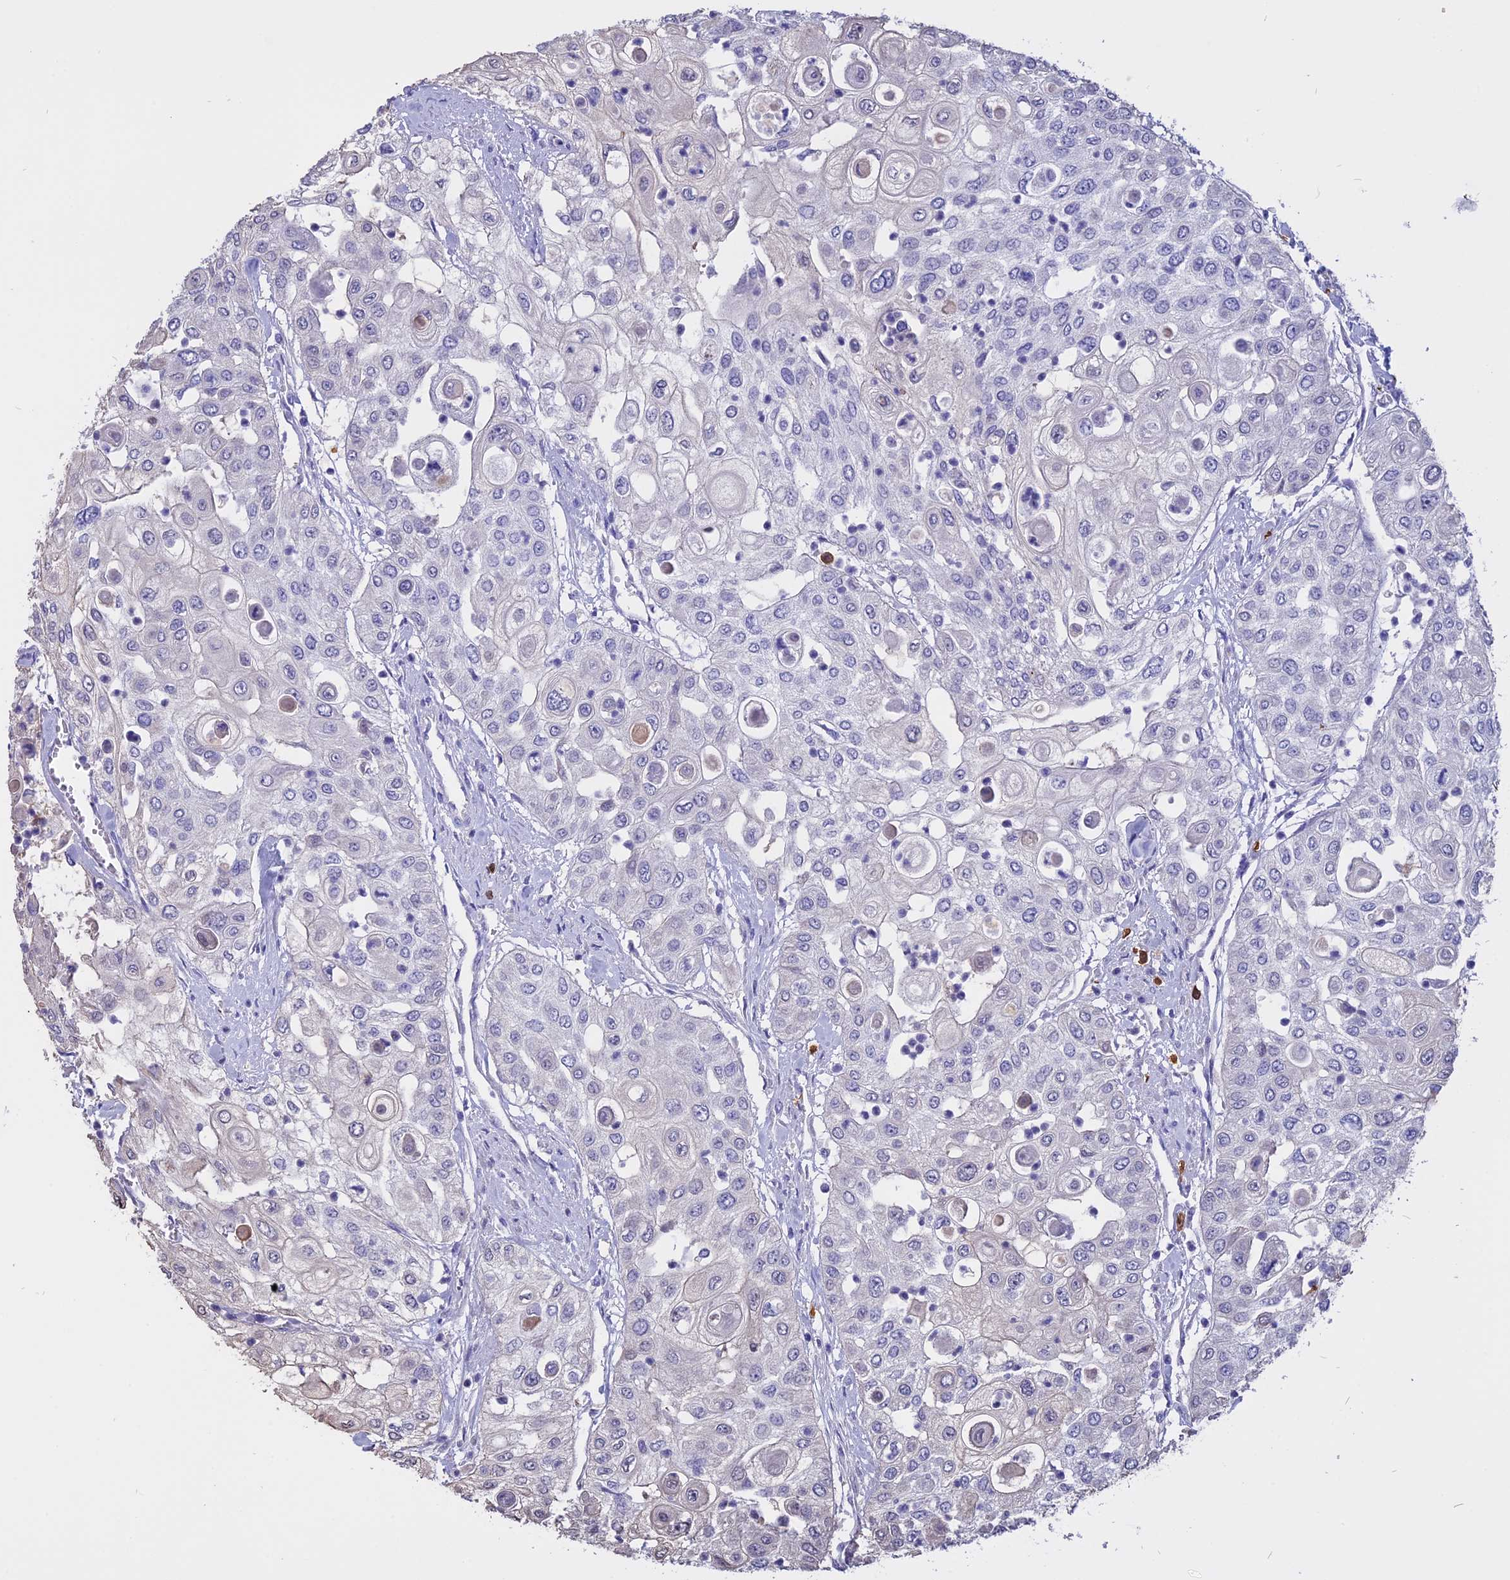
{"staining": {"intensity": "negative", "quantity": "none", "location": "none"}, "tissue": "urothelial cancer", "cell_type": "Tumor cells", "image_type": "cancer", "snomed": [{"axis": "morphology", "description": "Urothelial carcinoma, High grade"}, {"axis": "topography", "description": "Urinary bladder"}], "caption": "High power microscopy histopathology image of an immunohistochemistry (IHC) image of high-grade urothelial carcinoma, revealing no significant expression in tumor cells.", "gene": "CARMIL2", "patient": {"sex": "female", "age": 79}}